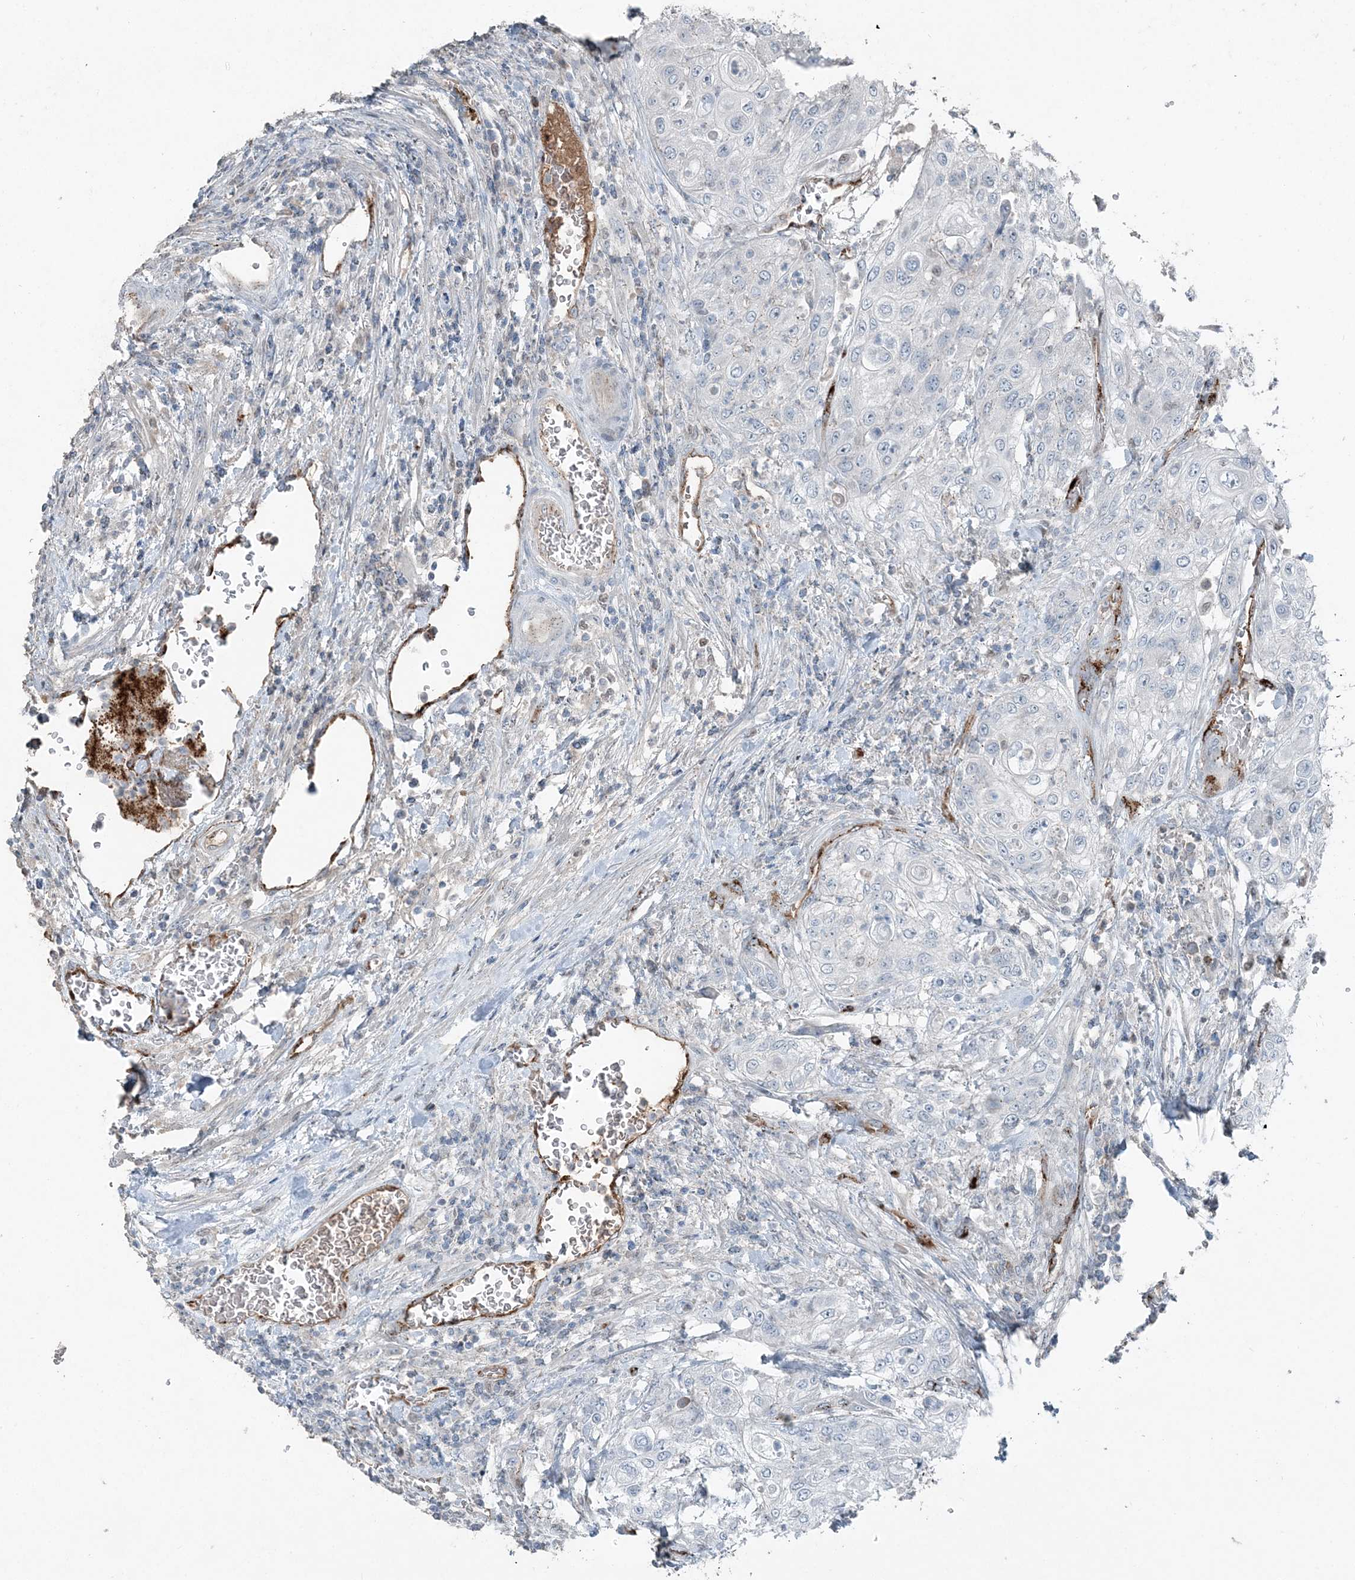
{"staining": {"intensity": "negative", "quantity": "none", "location": "none"}, "tissue": "urothelial cancer", "cell_type": "Tumor cells", "image_type": "cancer", "snomed": [{"axis": "morphology", "description": "Urothelial carcinoma, High grade"}, {"axis": "topography", "description": "Urinary bladder"}], "caption": "High power microscopy photomicrograph of an immunohistochemistry (IHC) histopathology image of high-grade urothelial carcinoma, revealing no significant expression in tumor cells.", "gene": "ELOVL7", "patient": {"sex": "female", "age": 79}}